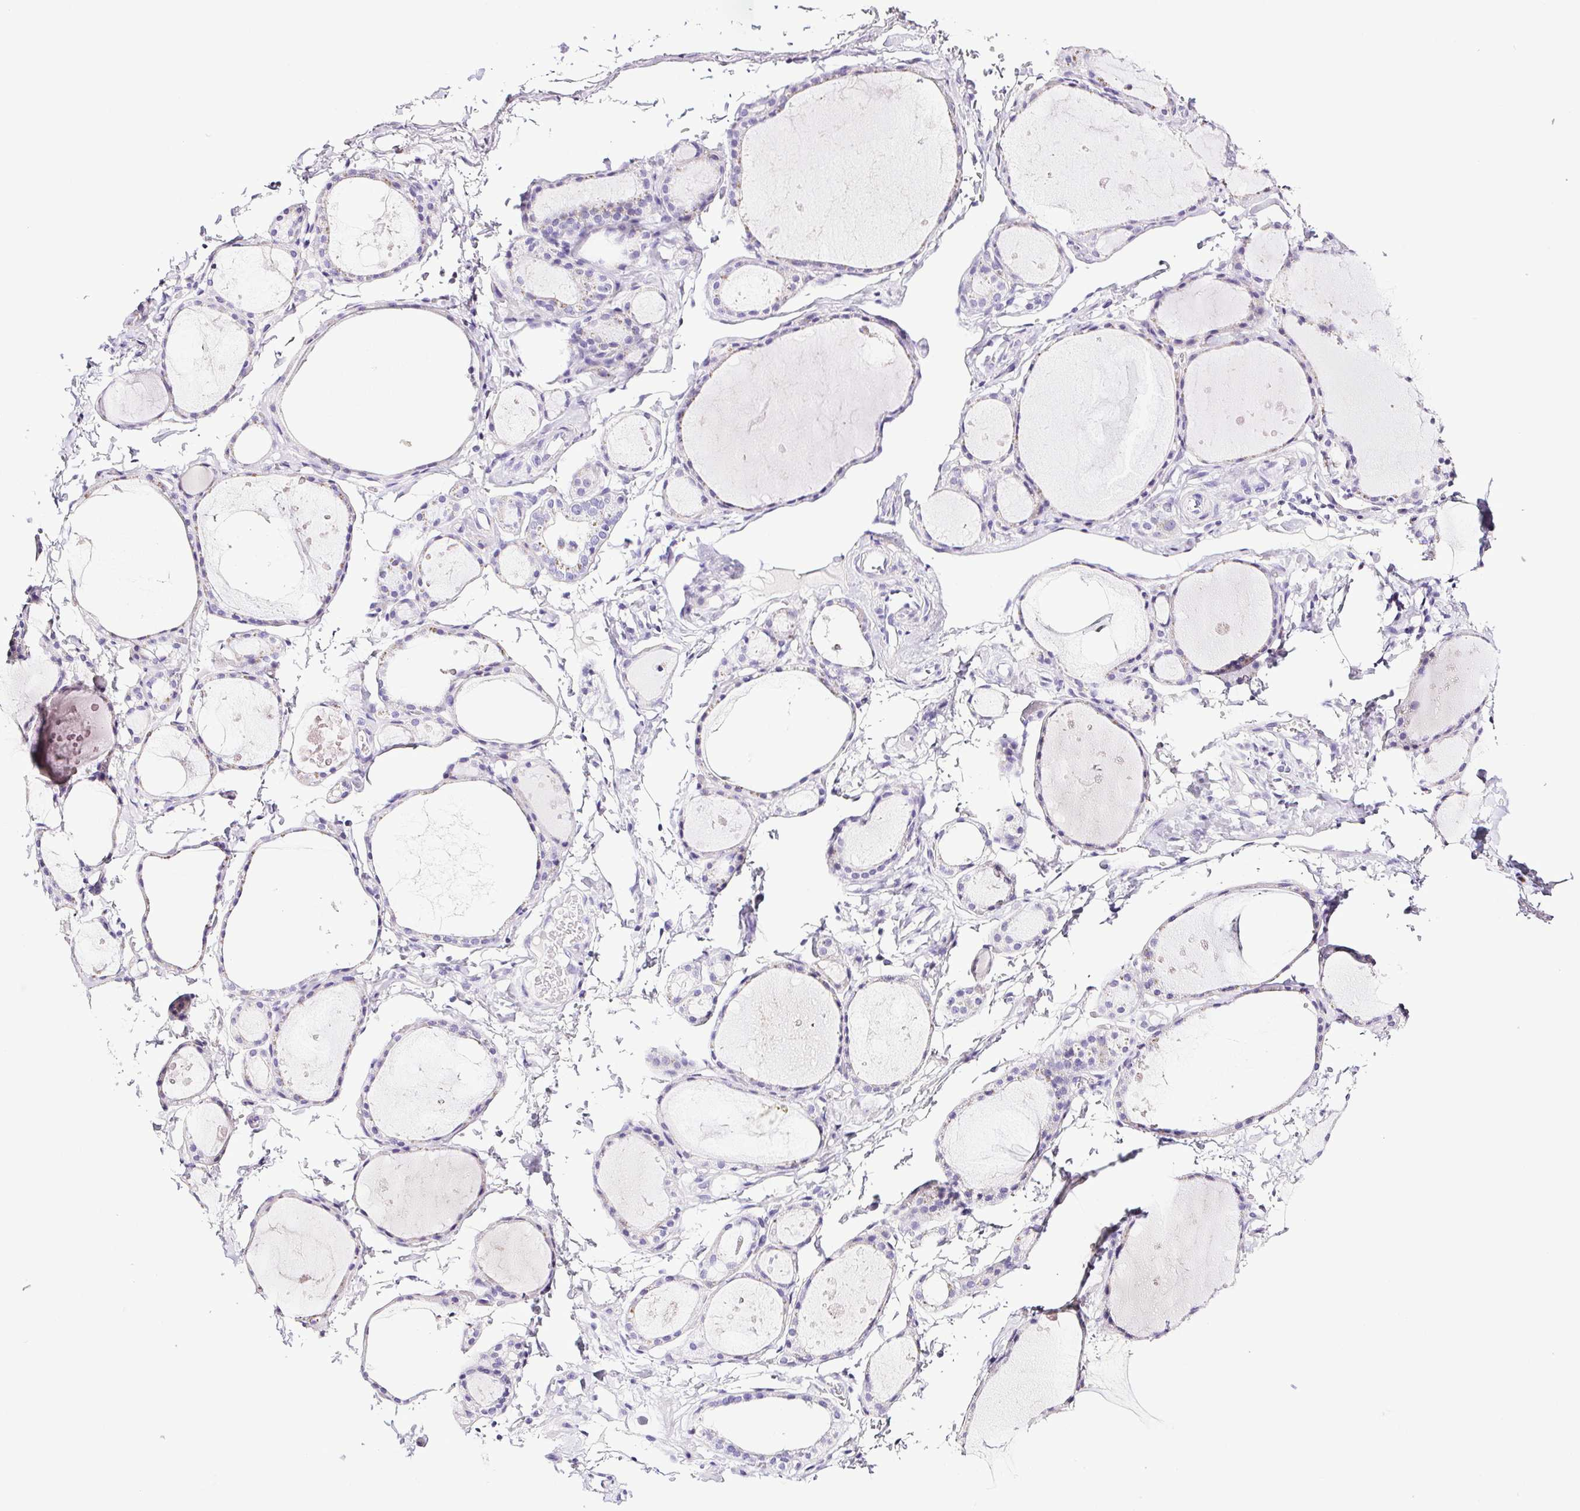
{"staining": {"intensity": "negative", "quantity": "none", "location": "none"}, "tissue": "thyroid gland", "cell_type": "Glandular cells", "image_type": "normal", "snomed": [{"axis": "morphology", "description": "Normal tissue, NOS"}, {"axis": "topography", "description": "Thyroid gland"}], "caption": "There is no significant expression in glandular cells of thyroid gland. (IHC, brightfield microscopy, high magnification).", "gene": "SYNPR", "patient": {"sex": "male", "age": 68}}